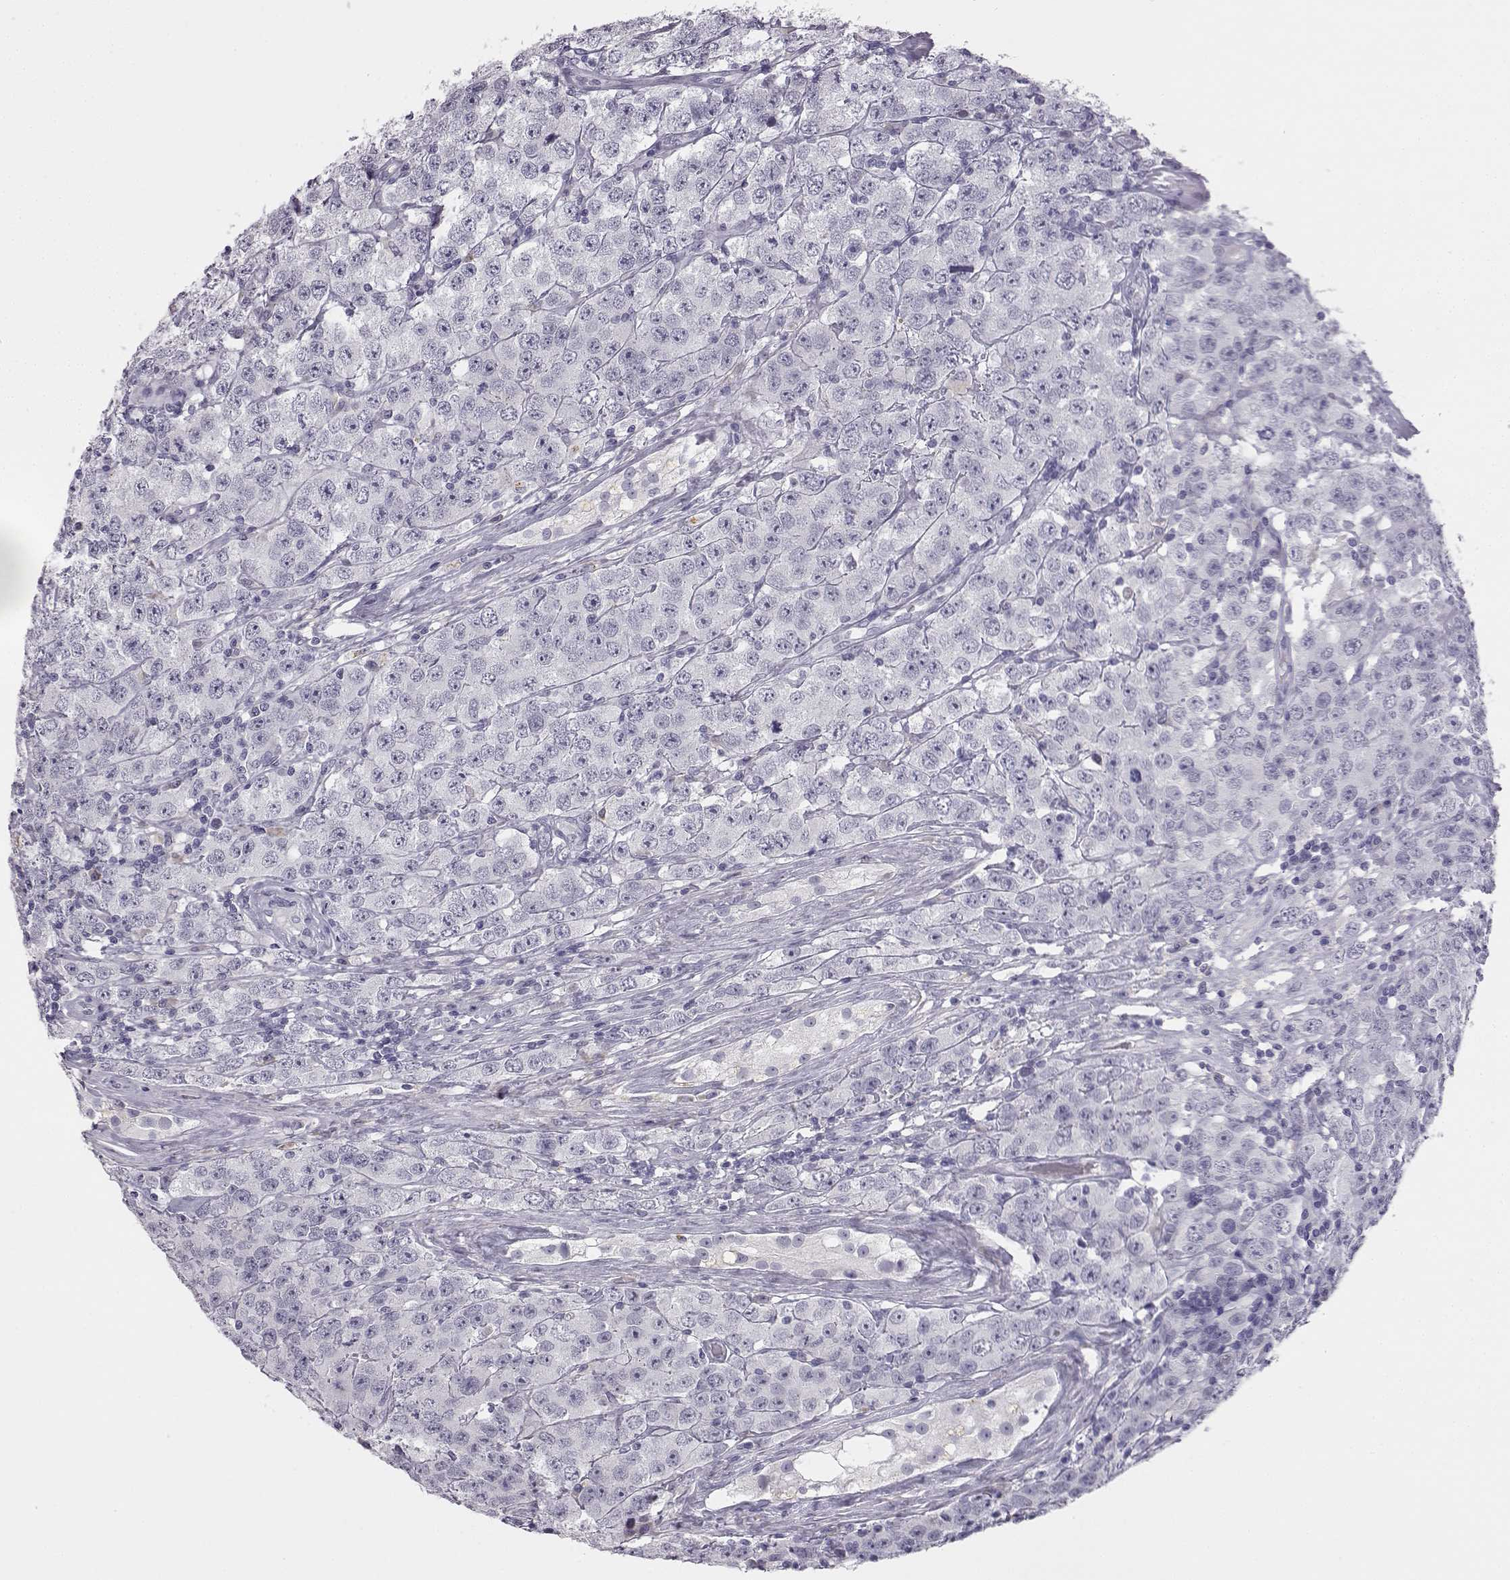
{"staining": {"intensity": "negative", "quantity": "none", "location": "none"}, "tissue": "testis cancer", "cell_type": "Tumor cells", "image_type": "cancer", "snomed": [{"axis": "morphology", "description": "Seminoma, NOS"}, {"axis": "topography", "description": "Testis"}], "caption": "High power microscopy micrograph of an immunohistochemistry (IHC) micrograph of seminoma (testis), revealing no significant expression in tumor cells. The staining was performed using DAB to visualize the protein expression in brown, while the nuclei were stained in blue with hematoxylin (Magnification: 20x).", "gene": "VGF", "patient": {"sex": "male", "age": 52}}